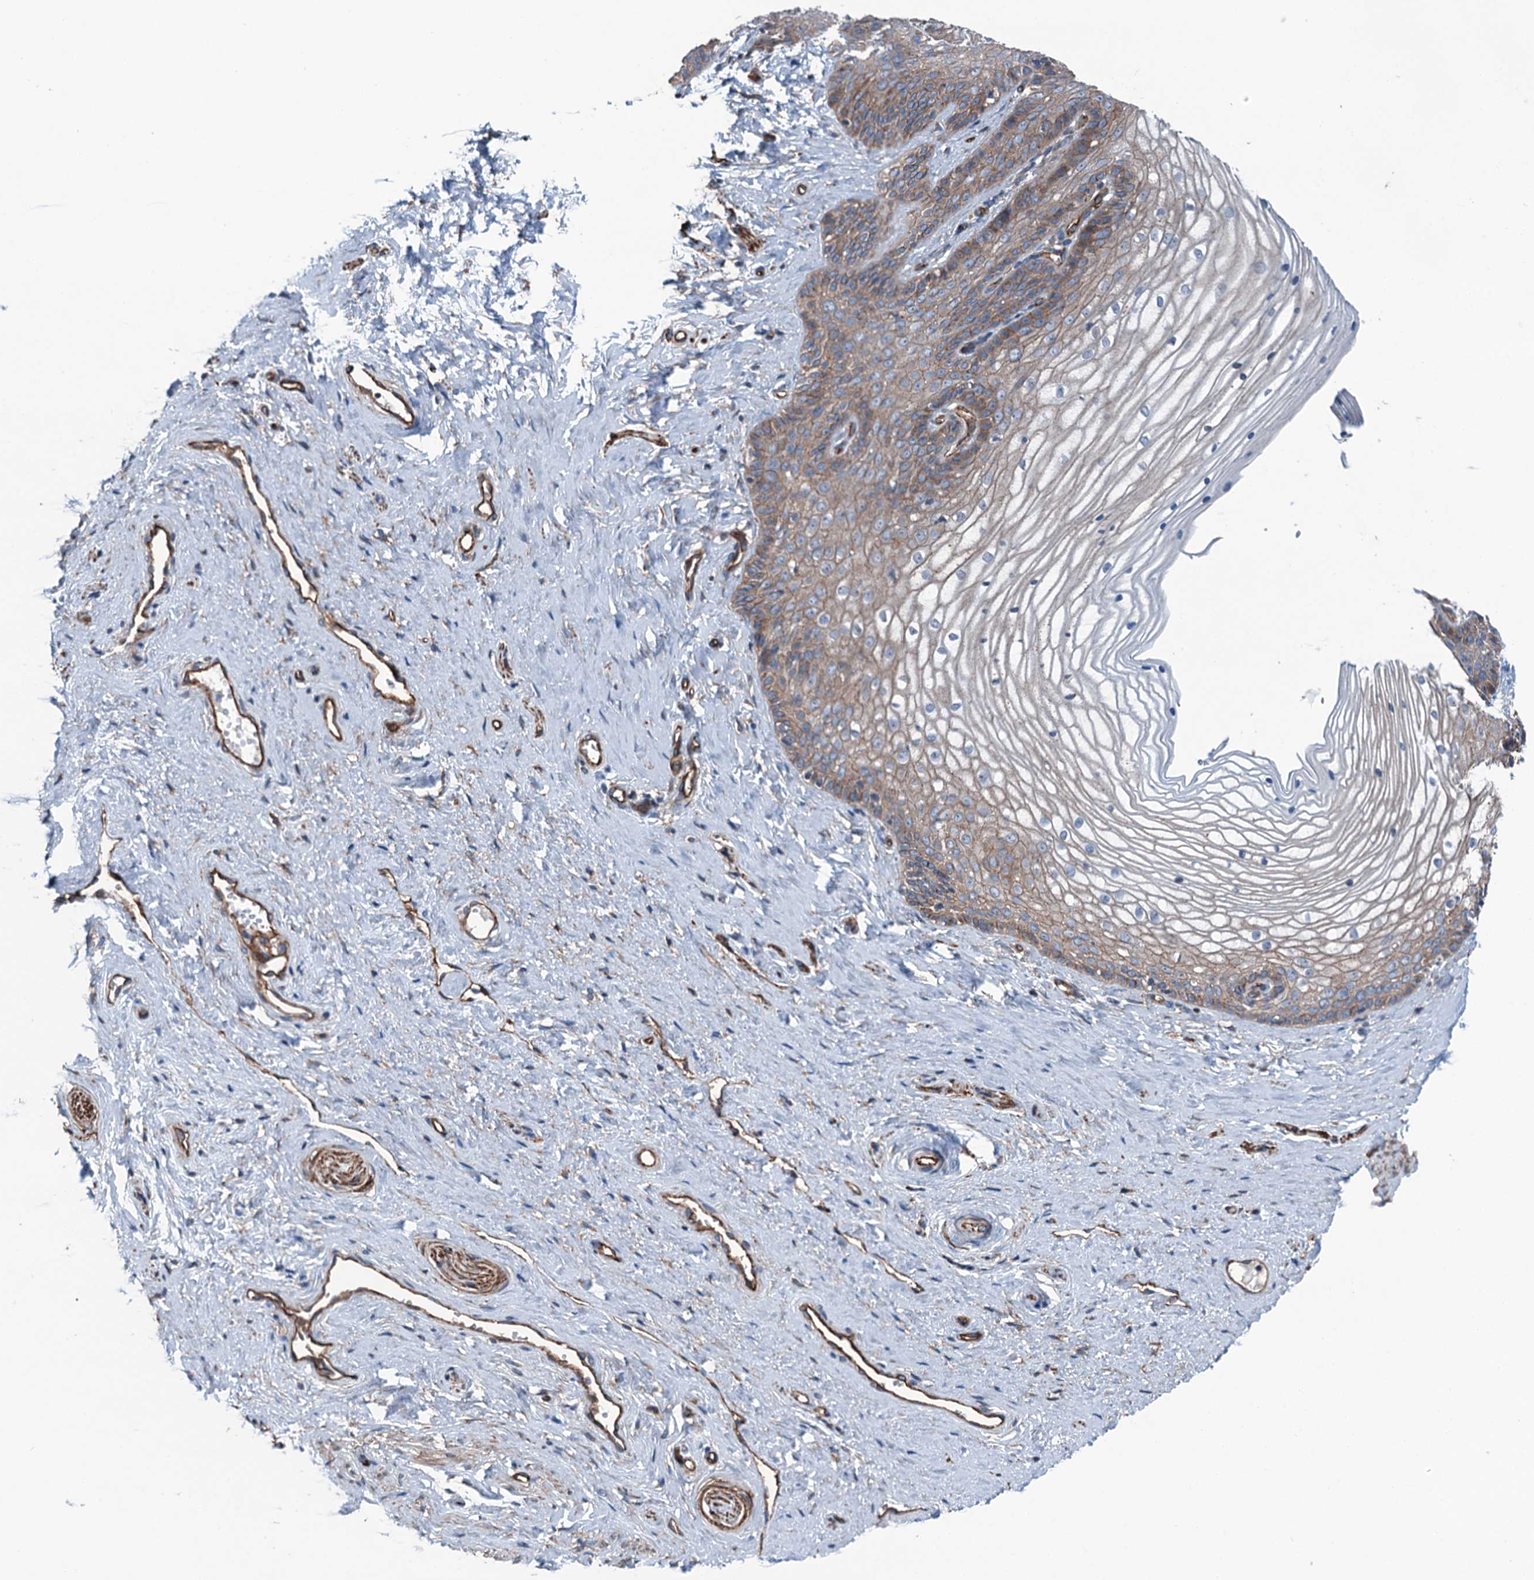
{"staining": {"intensity": "moderate", "quantity": "25%-75%", "location": "cytoplasmic/membranous"}, "tissue": "vagina", "cell_type": "Squamous epithelial cells", "image_type": "normal", "snomed": [{"axis": "morphology", "description": "Normal tissue, NOS"}, {"axis": "topography", "description": "Vagina"}, {"axis": "topography", "description": "Cervix"}], "caption": "Immunohistochemical staining of unremarkable human vagina shows moderate cytoplasmic/membranous protein expression in about 25%-75% of squamous epithelial cells. Immunohistochemistry stains the protein in brown and the nuclei are stained blue.", "gene": "NMRAL1", "patient": {"sex": "female", "age": 40}}